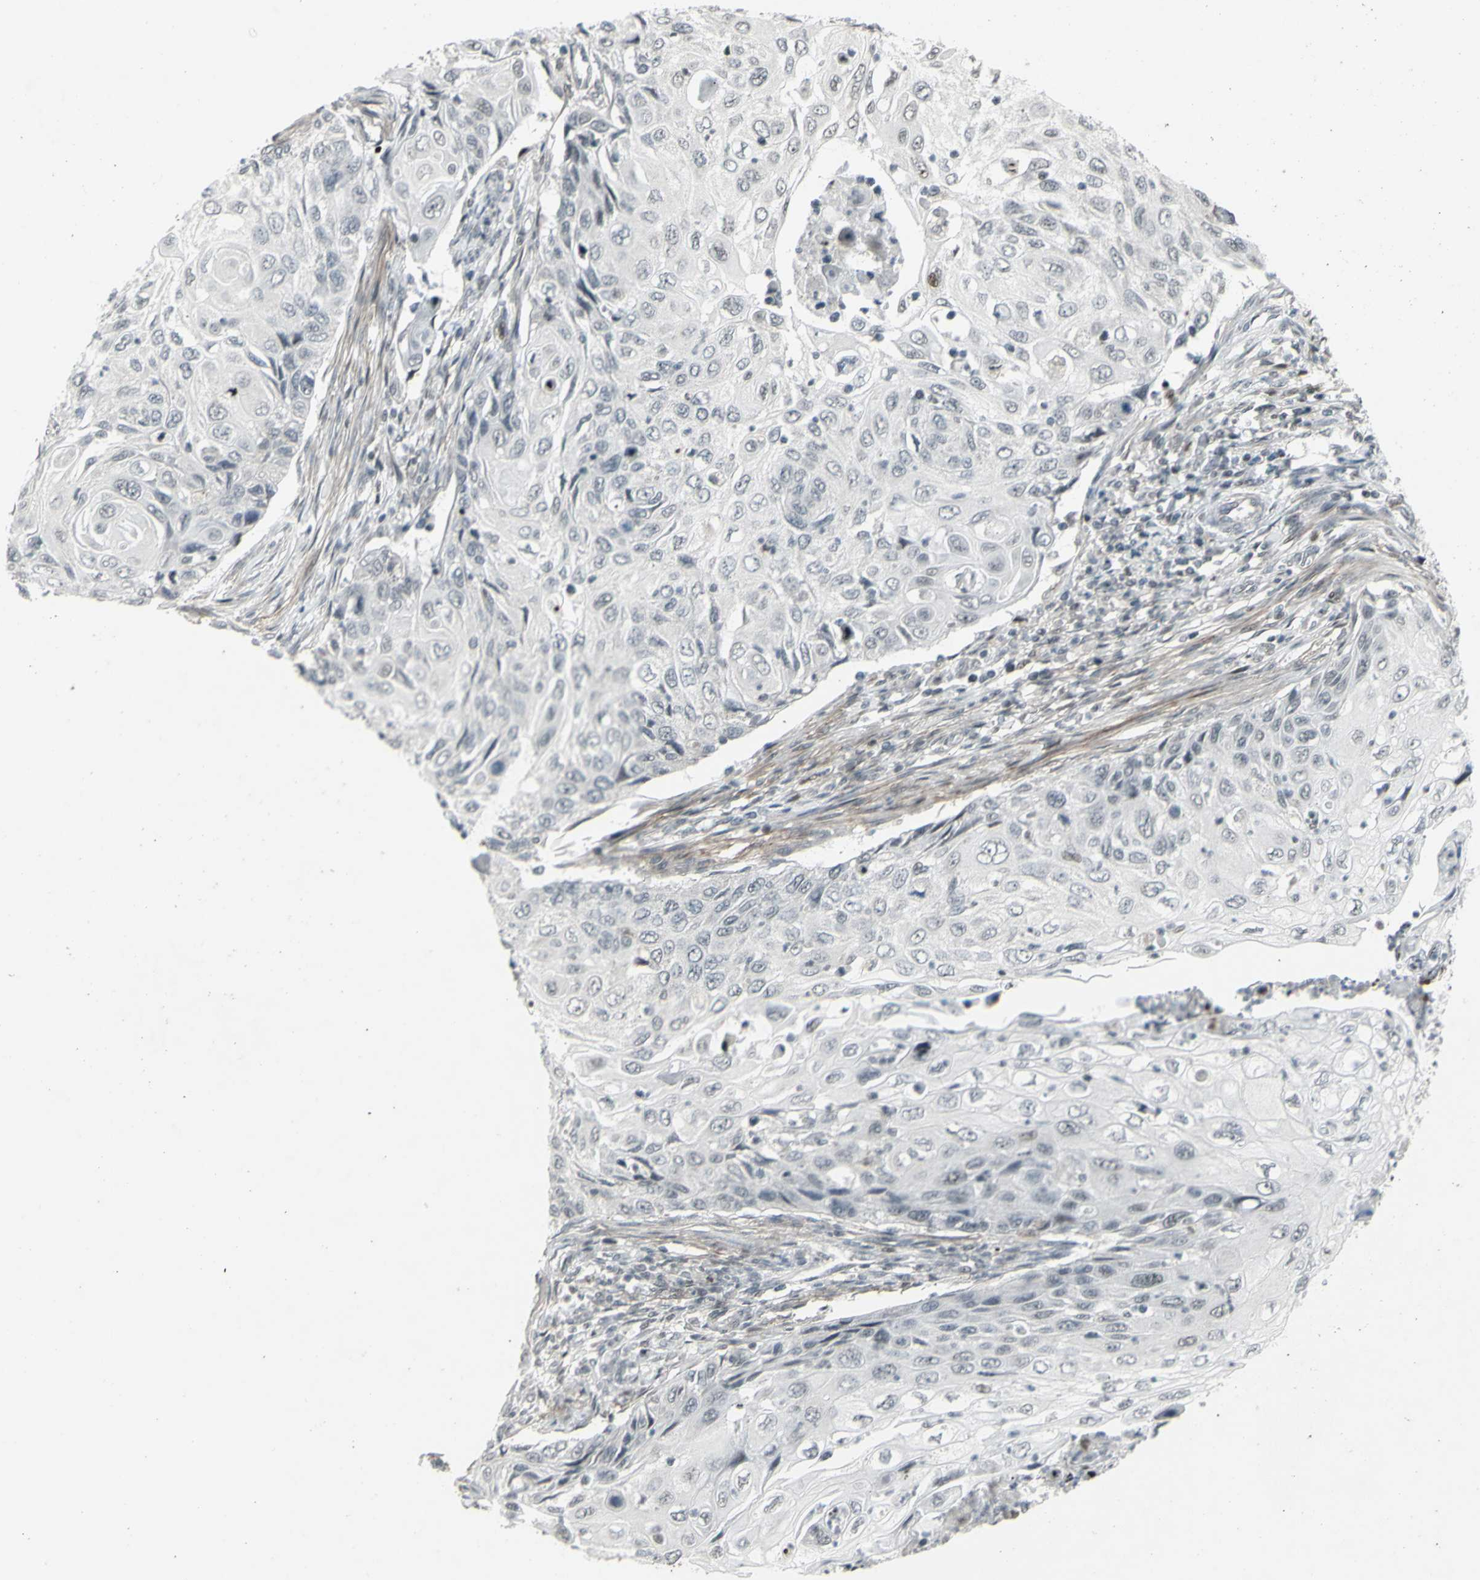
{"staining": {"intensity": "weak", "quantity": "<25%", "location": "nuclear"}, "tissue": "cervical cancer", "cell_type": "Tumor cells", "image_type": "cancer", "snomed": [{"axis": "morphology", "description": "Squamous cell carcinoma, NOS"}, {"axis": "topography", "description": "Cervix"}], "caption": "Human cervical cancer (squamous cell carcinoma) stained for a protein using IHC shows no expression in tumor cells.", "gene": "SUPT6H", "patient": {"sex": "female", "age": 70}}